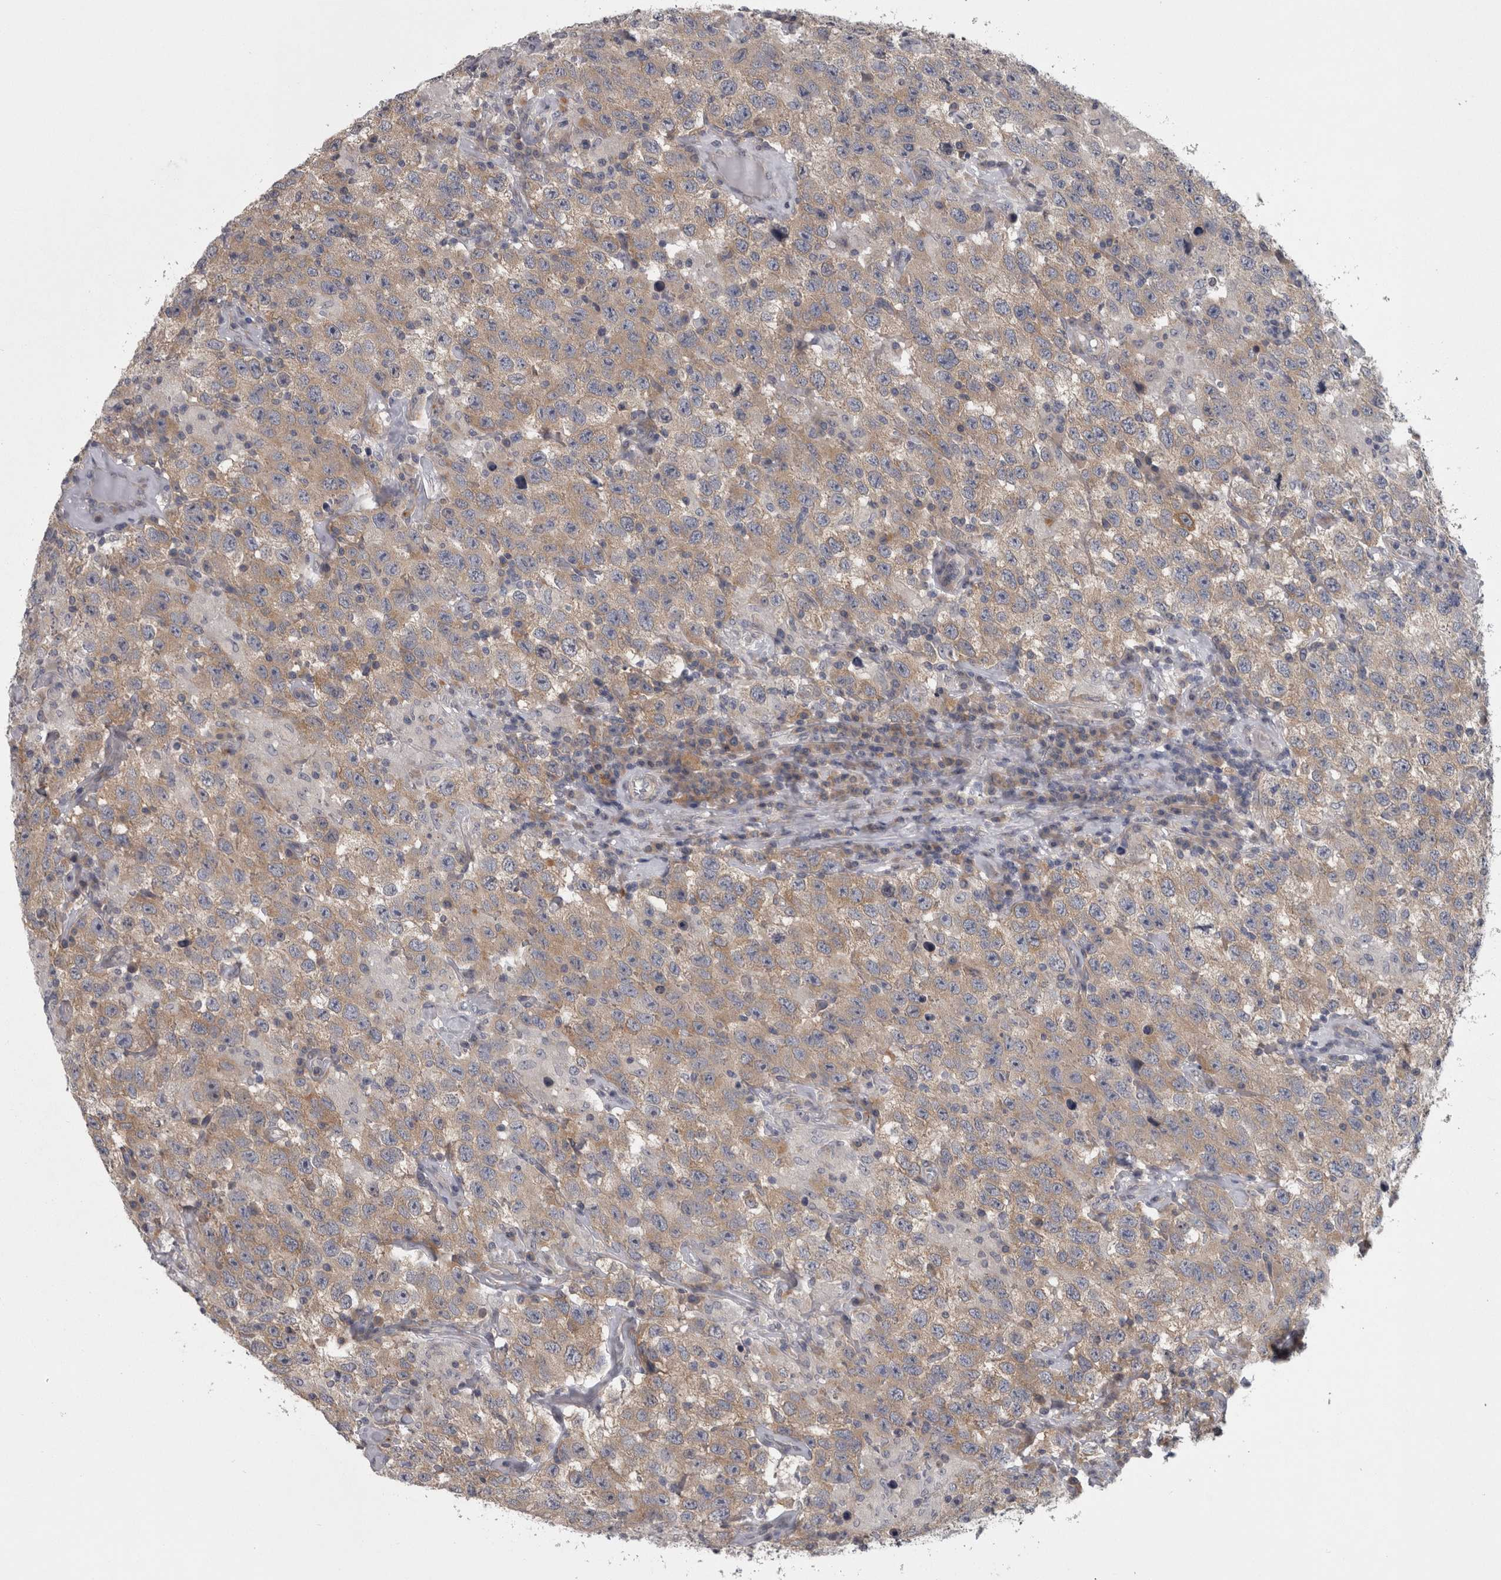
{"staining": {"intensity": "weak", "quantity": ">75%", "location": "cytoplasmic/membranous"}, "tissue": "testis cancer", "cell_type": "Tumor cells", "image_type": "cancer", "snomed": [{"axis": "morphology", "description": "Seminoma, NOS"}, {"axis": "topography", "description": "Testis"}], "caption": "Human testis cancer (seminoma) stained with a protein marker shows weak staining in tumor cells.", "gene": "PRKCI", "patient": {"sex": "male", "age": 41}}